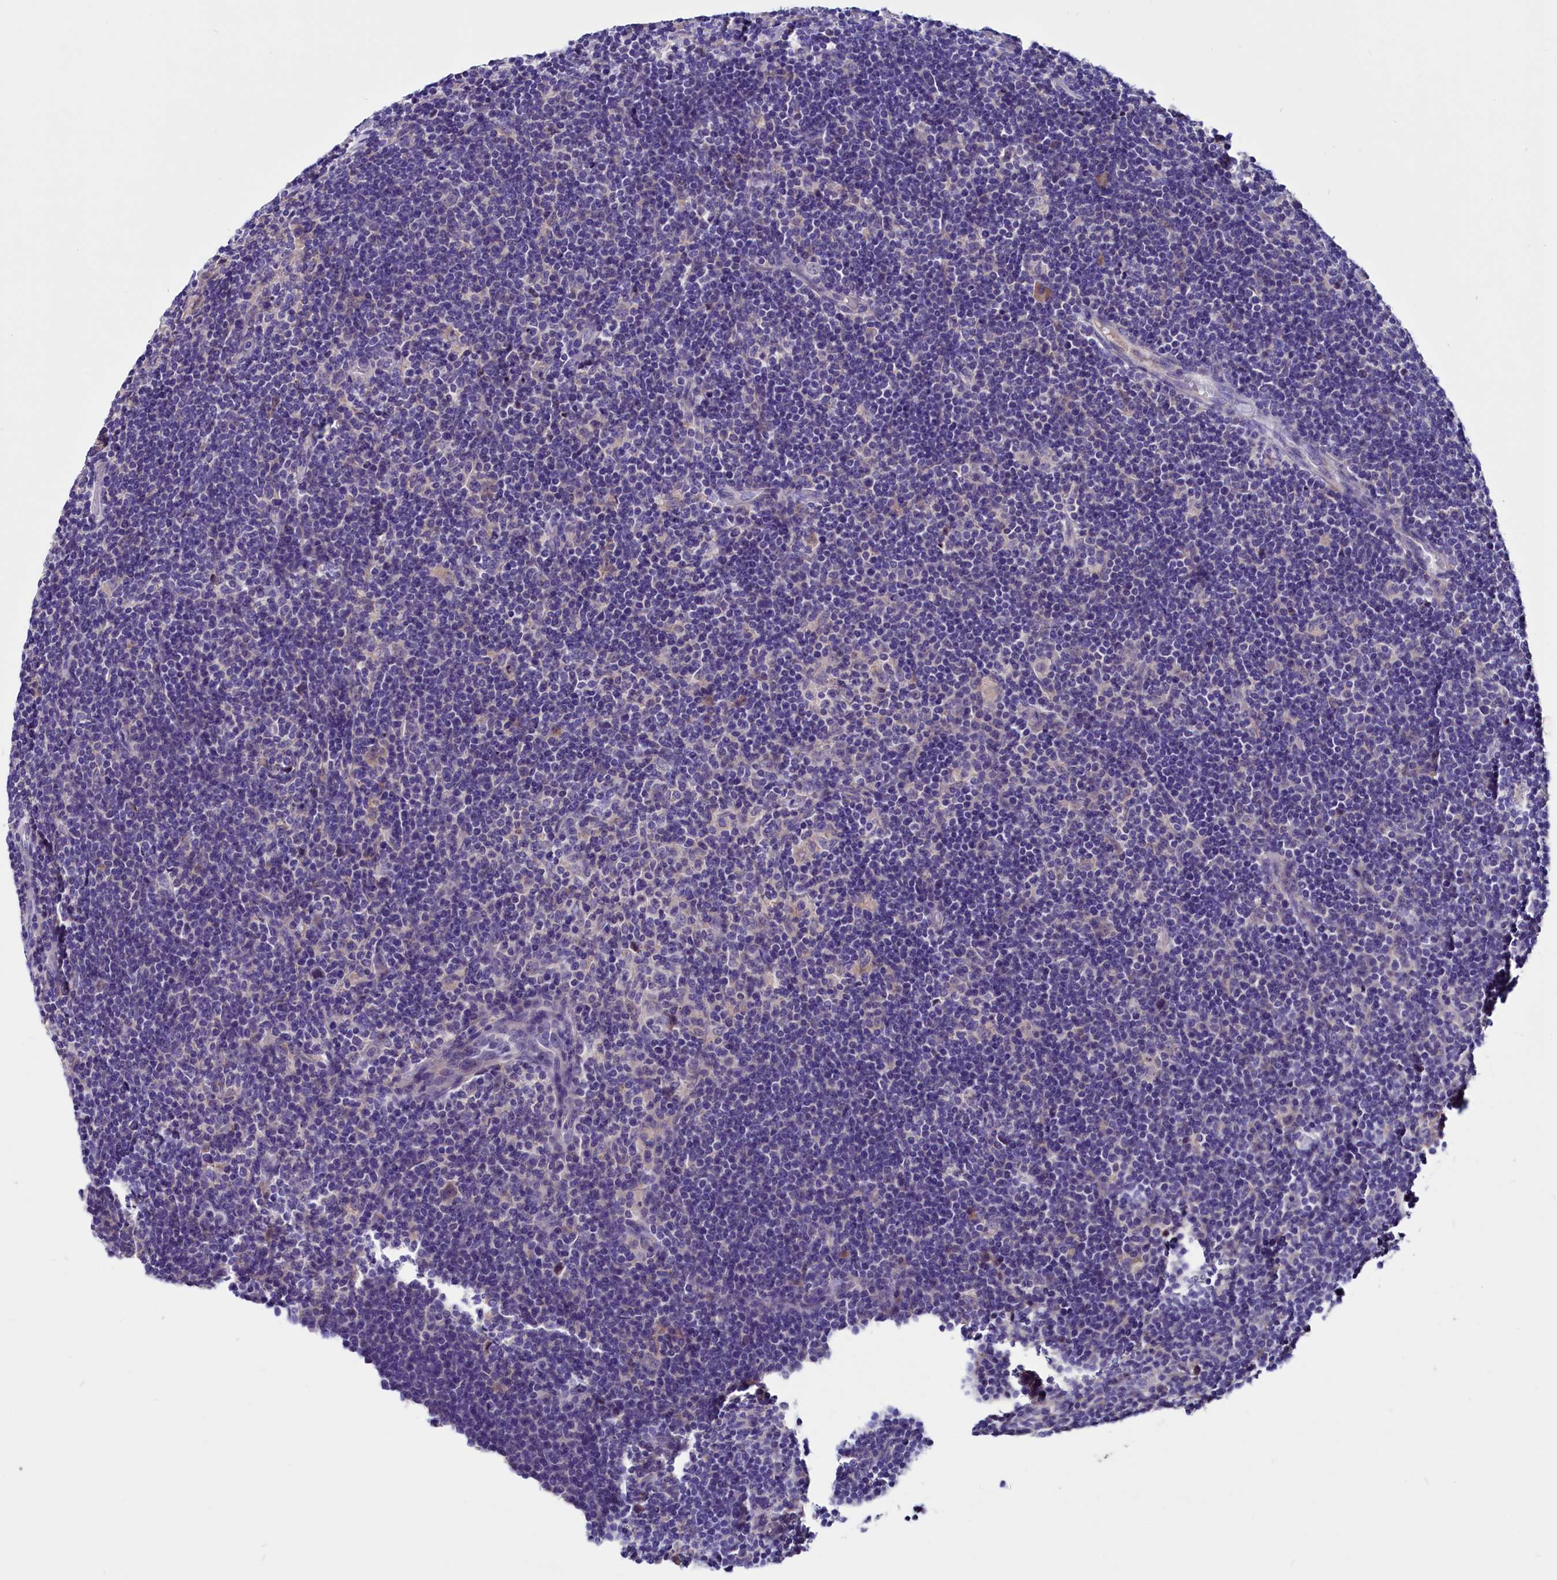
{"staining": {"intensity": "negative", "quantity": "none", "location": "none"}, "tissue": "lymphoma", "cell_type": "Tumor cells", "image_type": "cancer", "snomed": [{"axis": "morphology", "description": "Hodgkin's disease, NOS"}, {"axis": "topography", "description": "Lymph node"}], "caption": "IHC image of neoplastic tissue: human lymphoma stained with DAB (3,3'-diaminobenzidine) exhibits no significant protein positivity in tumor cells.", "gene": "CCBE1", "patient": {"sex": "female", "age": 57}}